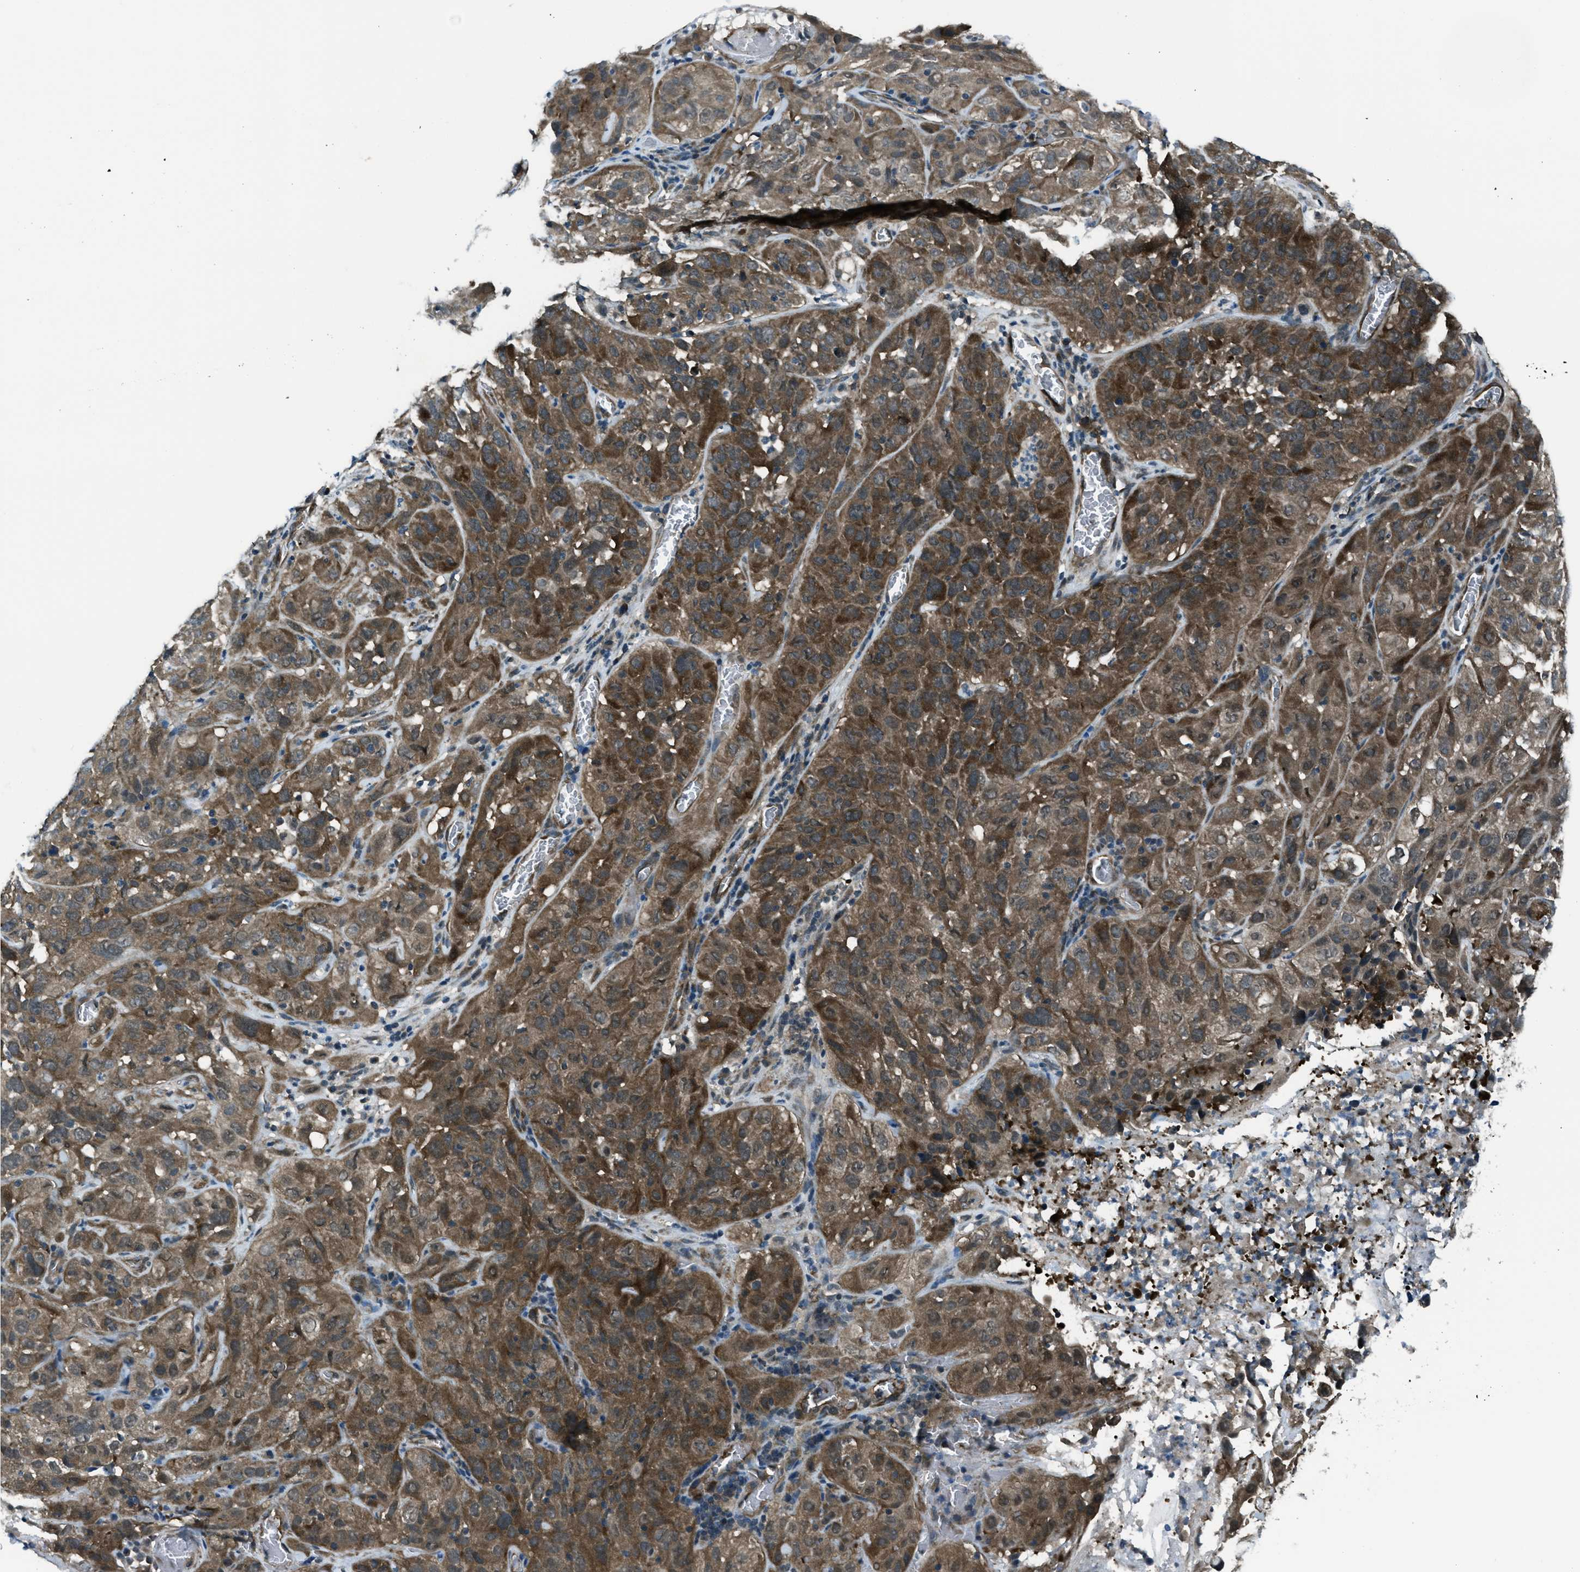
{"staining": {"intensity": "strong", "quantity": "25%-75%", "location": "cytoplasmic/membranous"}, "tissue": "cervical cancer", "cell_type": "Tumor cells", "image_type": "cancer", "snomed": [{"axis": "morphology", "description": "Squamous cell carcinoma, NOS"}, {"axis": "topography", "description": "Cervix"}], "caption": "Immunohistochemical staining of human cervical cancer demonstrates strong cytoplasmic/membranous protein positivity in about 25%-75% of tumor cells.", "gene": "ASAP2", "patient": {"sex": "female", "age": 32}}